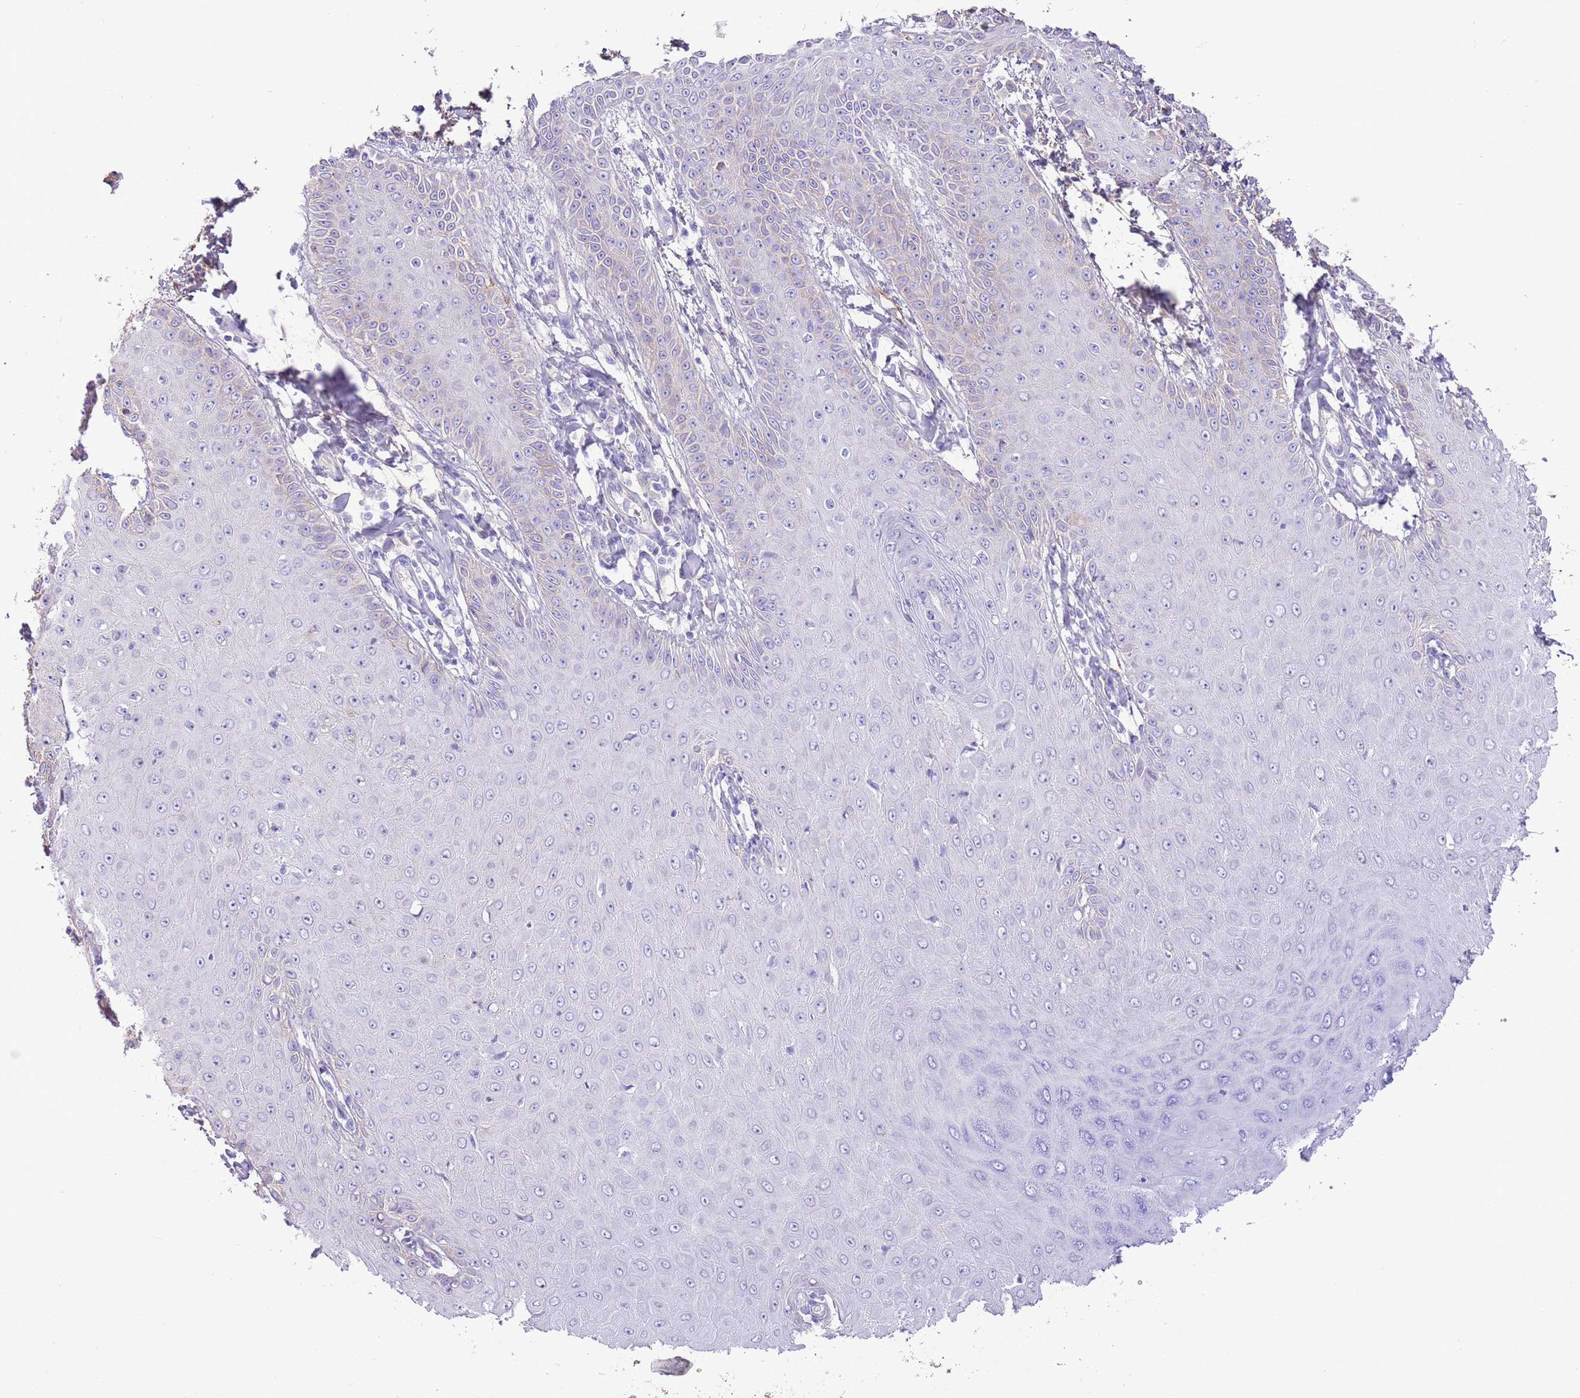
{"staining": {"intensity": "negative", "quantity": "none", "location": "none"}, "tissue": "skin cancer", "cell_type": "Tumor cells", "image_type": "cancer", "snomed": [{"axis": "morphology", "description": "Squamous cell carcinoma, NOS"}, {"axis": "topography", "description": "Skin"}], "caption": "Immunohistochemistry (IHC) of human skin cancer (squamous cell carcinoma) displays no positivity in tumor cells.", "gene": "IGF1", "patient": {"sex": "male", "age": 70}}